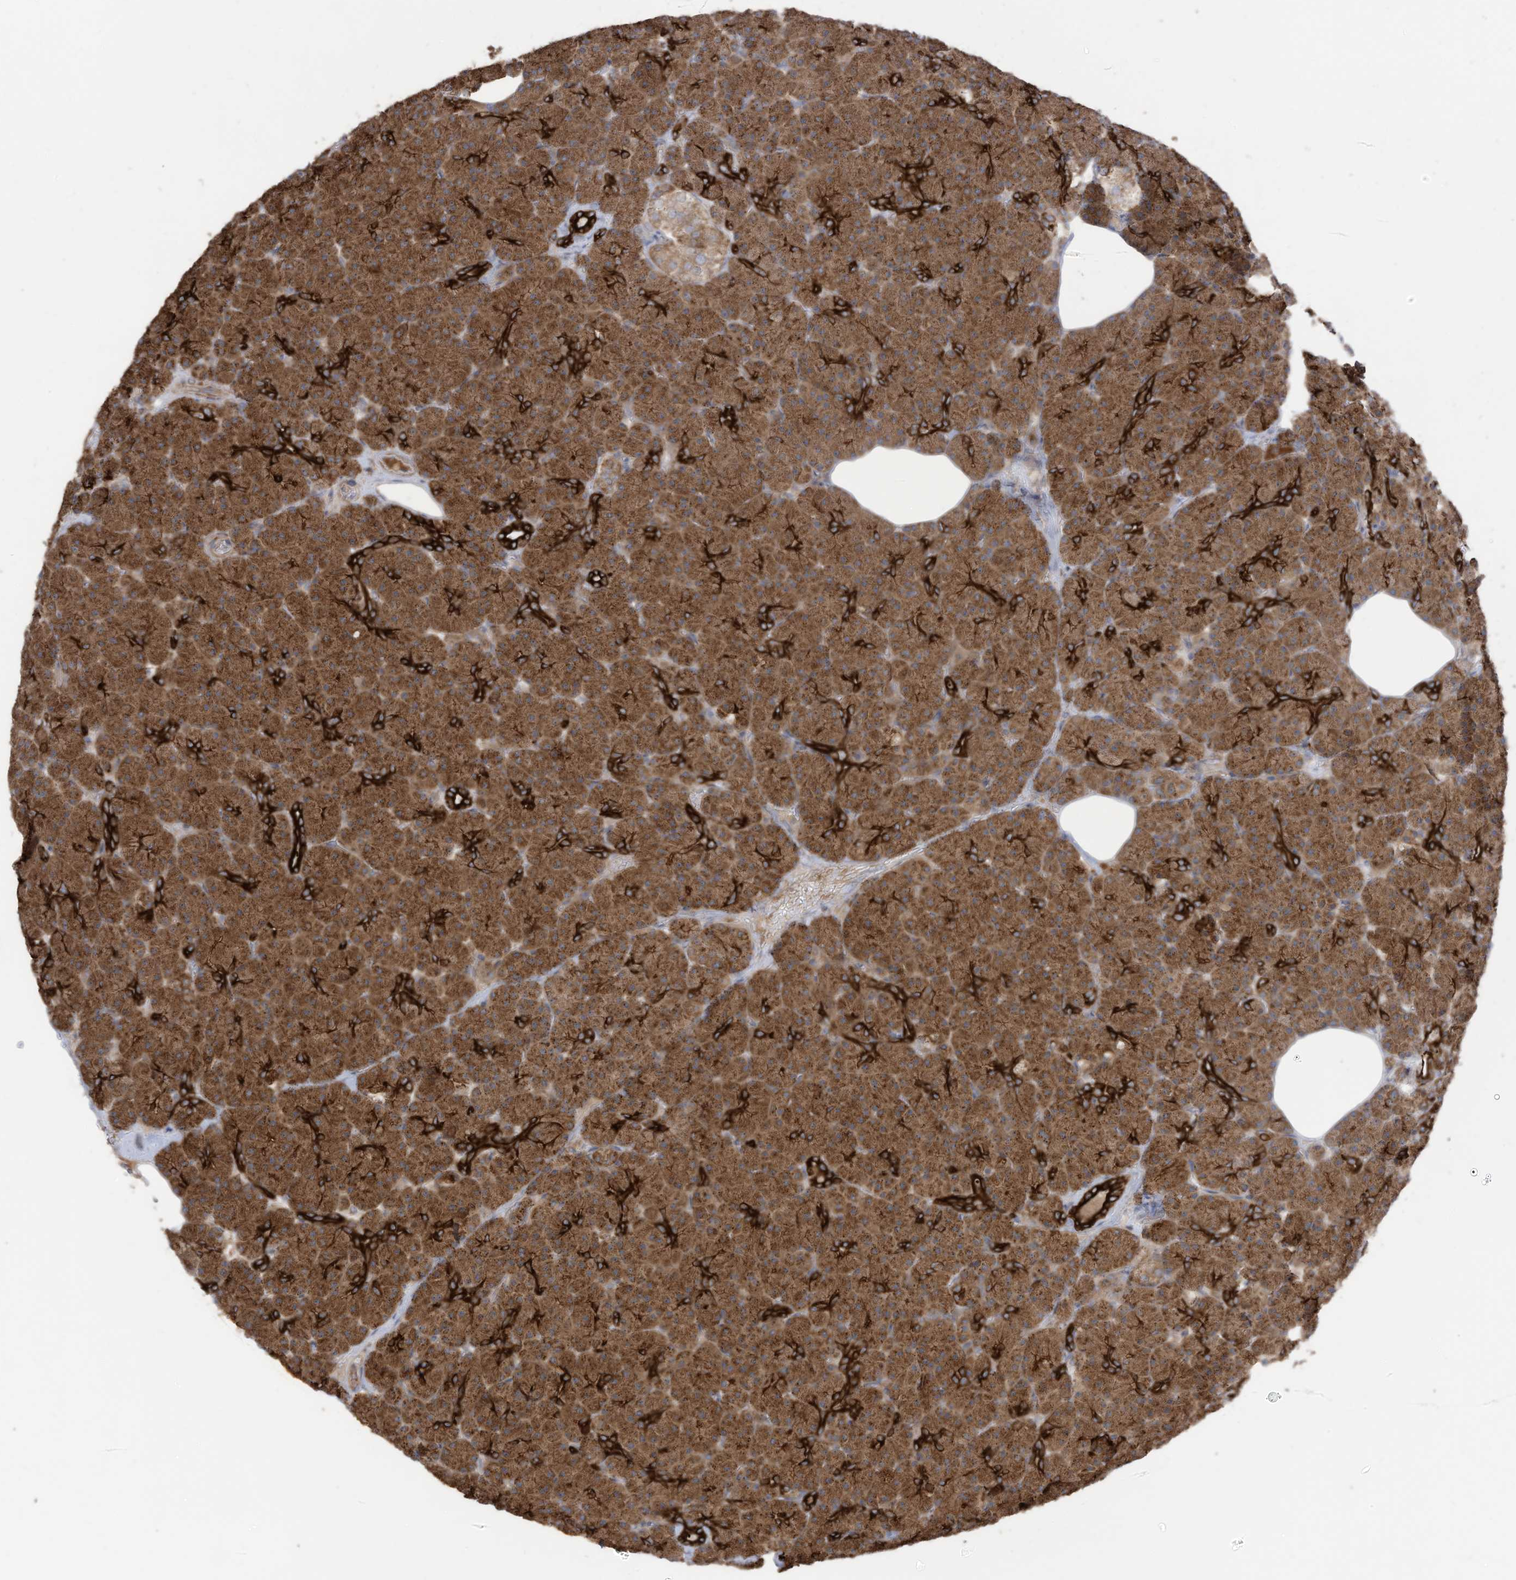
{"staining": {"intensity": "strong", "quantity": ">75%", "location": "cytoplasmic/membranous"}, "tissue": "pancreas", "cell_type": "Exocrine glandular cells", "image_type": "normal", "snomed": [{"axis": "morphology", "description": "Normal tissue, NOS"}, {"axis": "topography", "description": "Pancreas"}], "caption": "A high-resolution micrograph shows immunohistochemistry (IHC) staining of benign pancreas, which shows strong cytoplasmic/membranous positivity in approximately >75% of exocrine glandular cells. The staining was performed using DAB, with brown indicating positive protein expression. Nuclei are stained blue with hematoxylin.", "gene": "CGAS", "patient": {"sex": "female", "age": 43}}